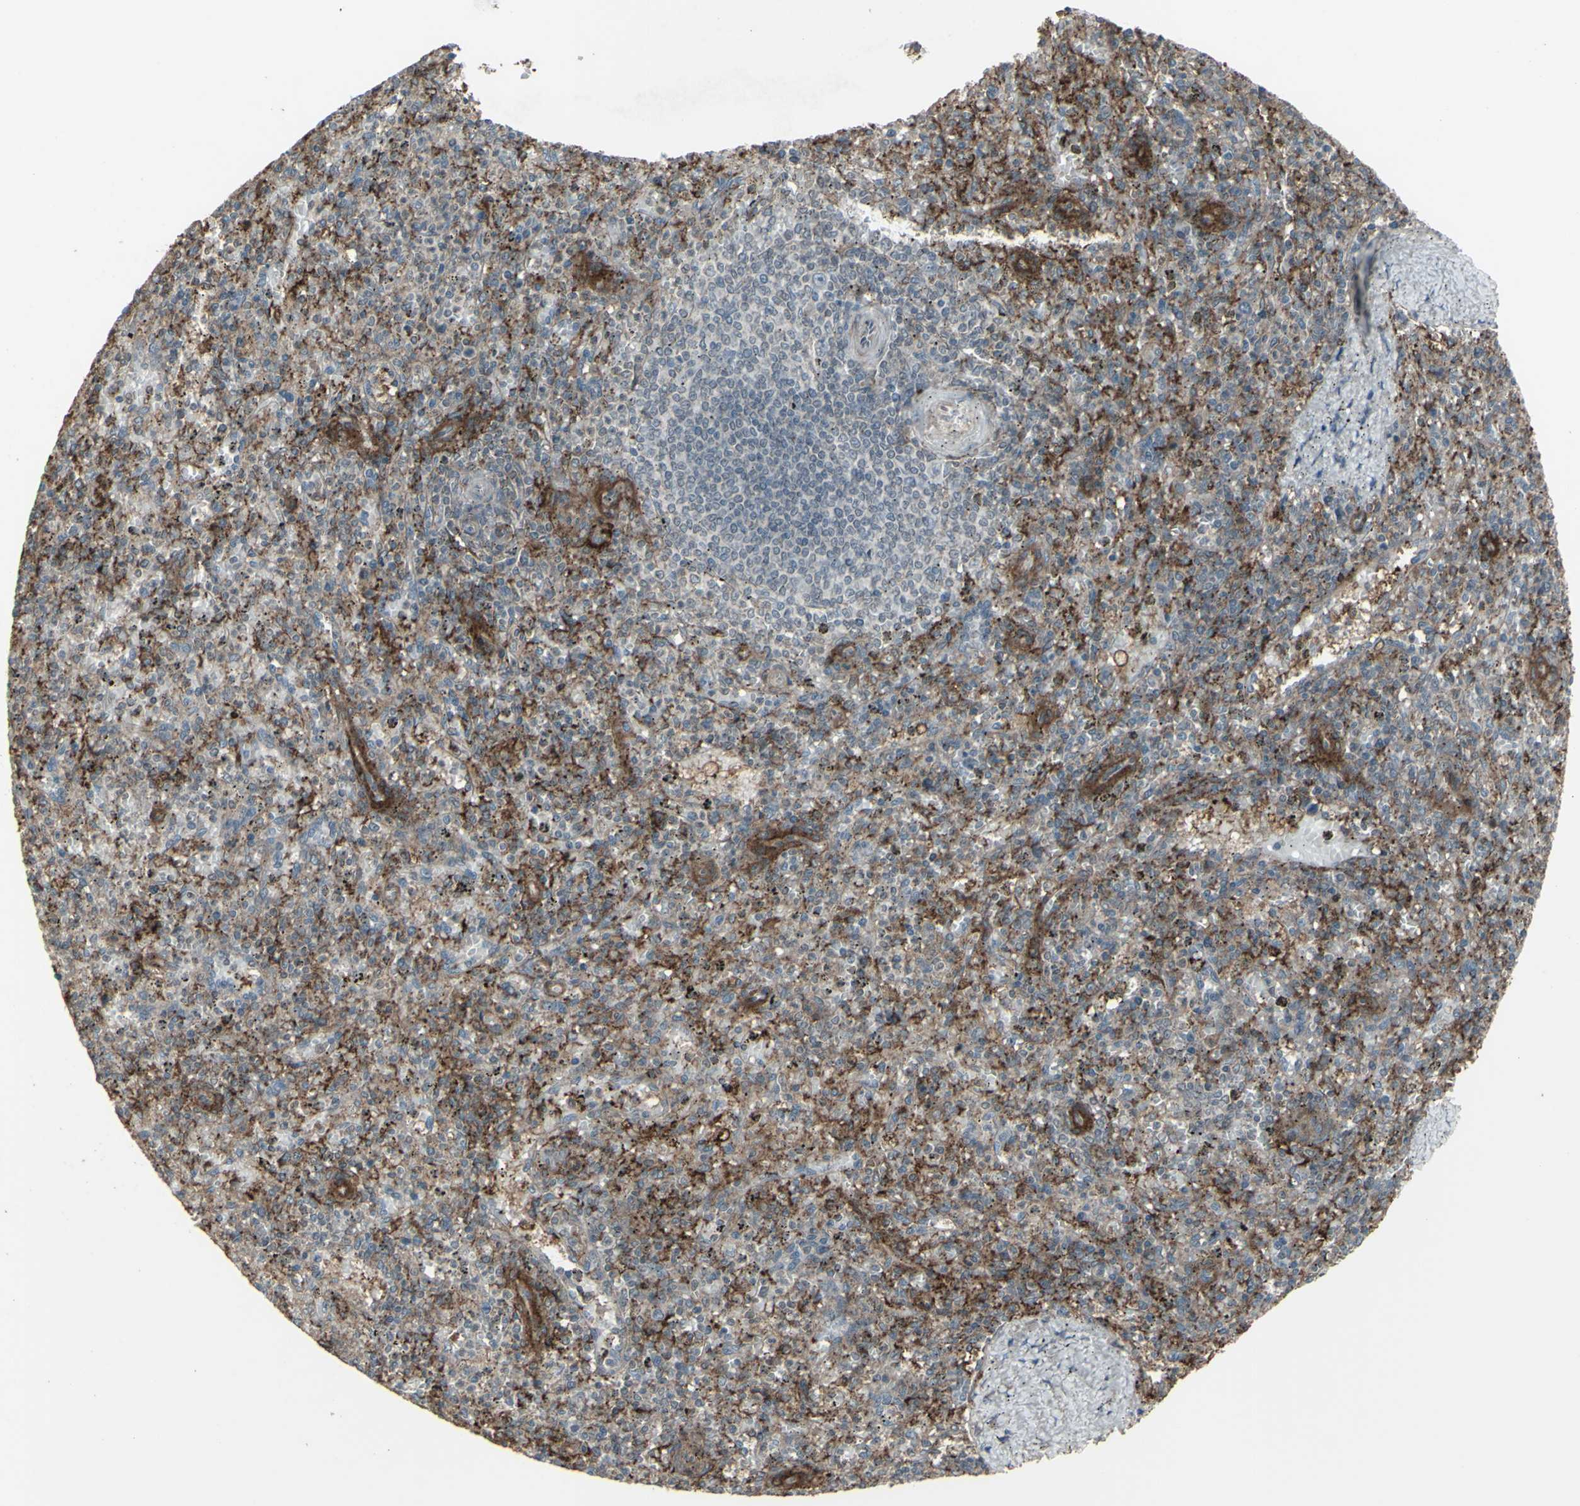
{"staining": {"intensity": "negative", "quantity": "none", "location": "none"}, "tissue": "spleen", "cell_type": "Cells in red pulp", "image_type": "normal", "snomed": [{"axis": "morphology", "description": "Normal tissue, NOS"}, {"axis": "topography", "description": "Spleen"}], "caption": "The immunohistochemistry (IHC) image has no significant positivity in cells in red pulp of spleen. The staining is performed using DAB (3,3'-diaminobenzidine) brown chromogen with nuclei counter-stained in using hematoxylin.", "gene": "SMO", "patient": {"sex": "male", "age": 72}}